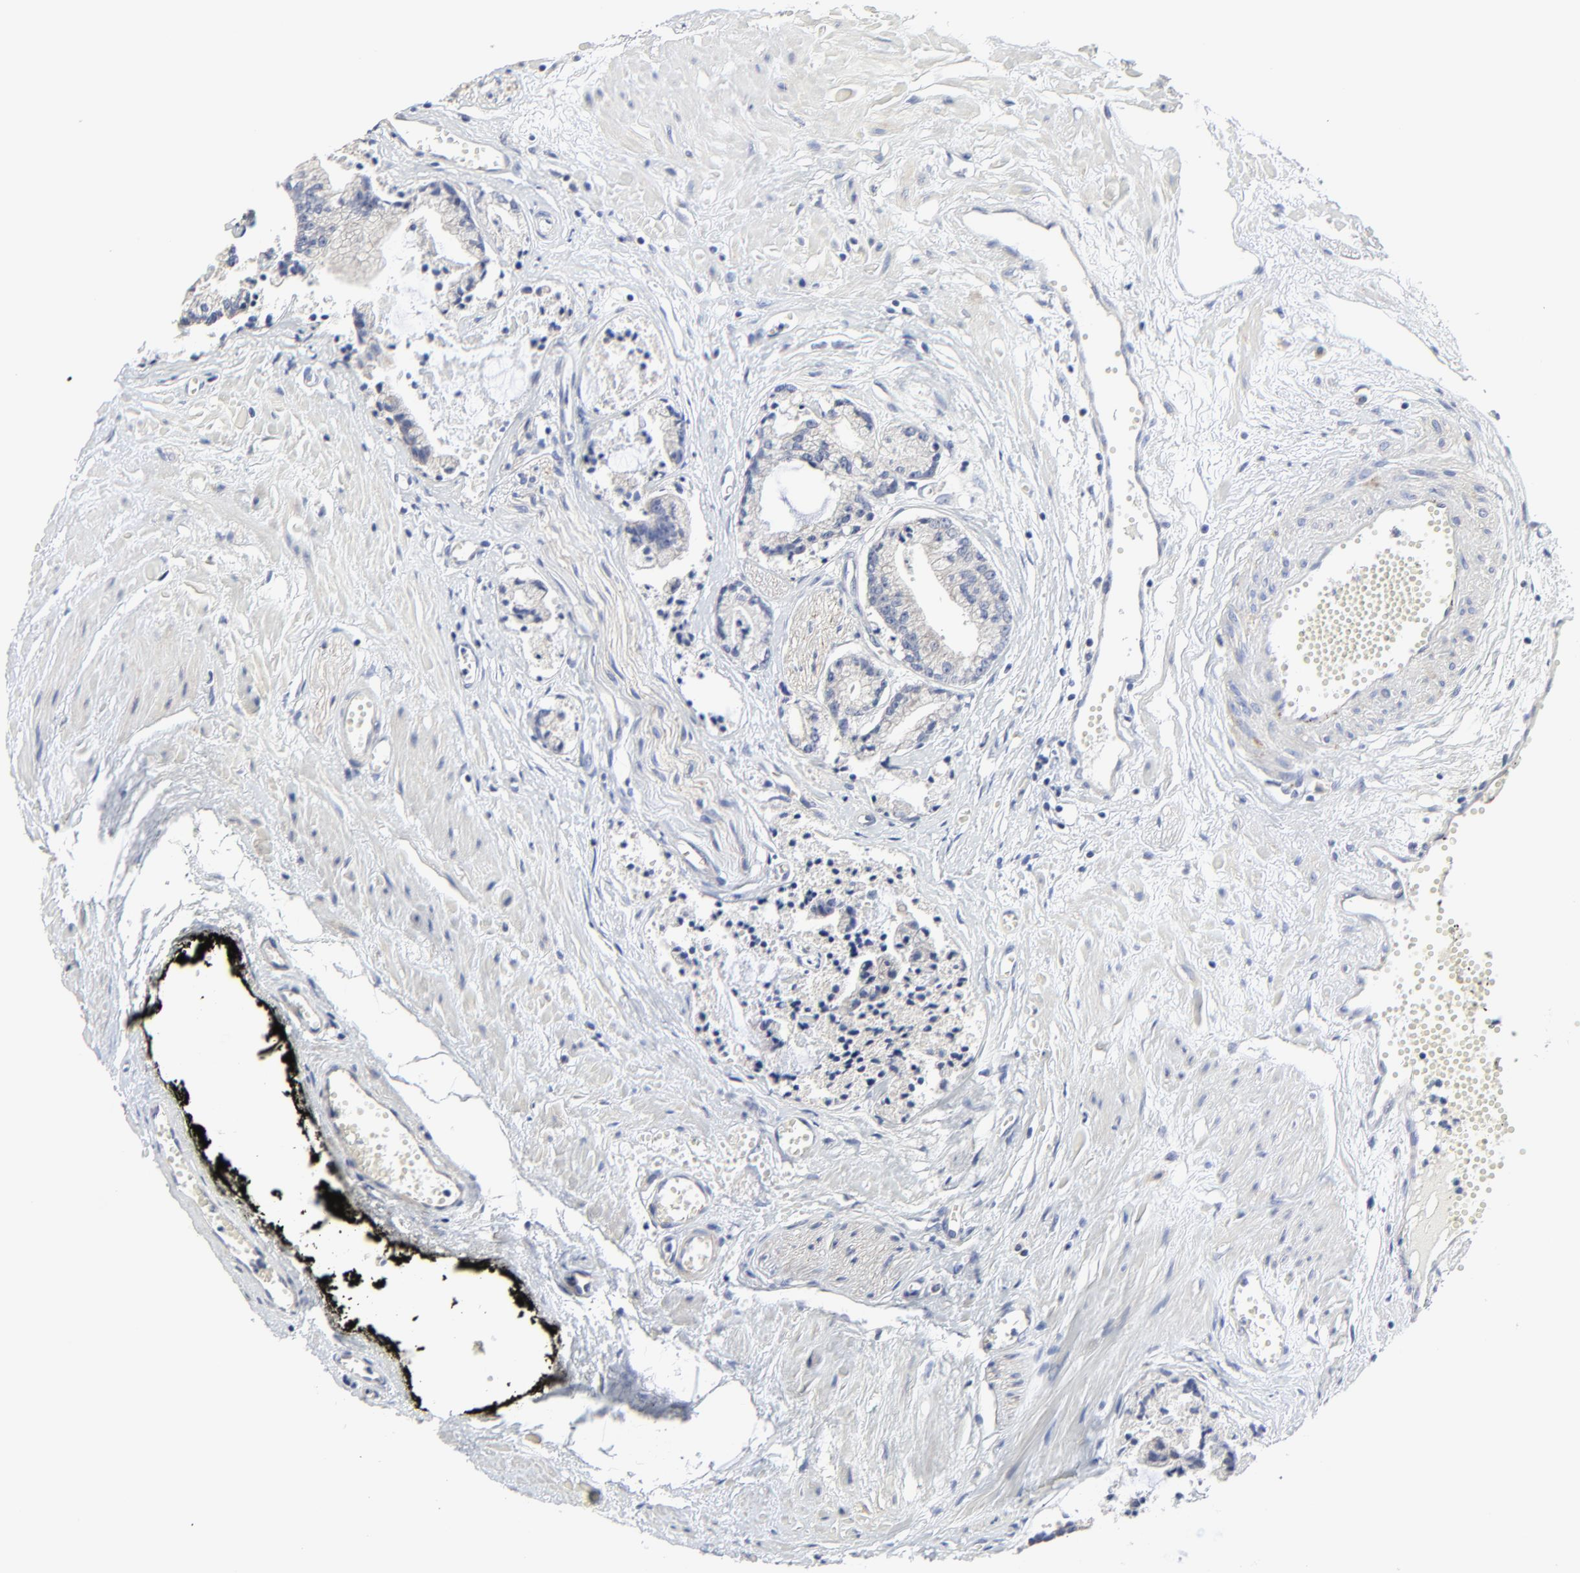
{"staining": {"intensity": "negative", "quantity": "none", "location": "none"}, "tissue": "prostate cancer", "cell_type": "Tumor cells", "image_type": "cancer", "snomed": [{"axis": "morphology", "description": "Adenocarcinoma, High grade"}, {"axis": "topography", "description": "Prostate"}], "caption": "The micrograph shows no significant staining in tumor cells of prostate cancer.", "gene": "DHRSX", "patient": {"sex": "male", "age": 56}}